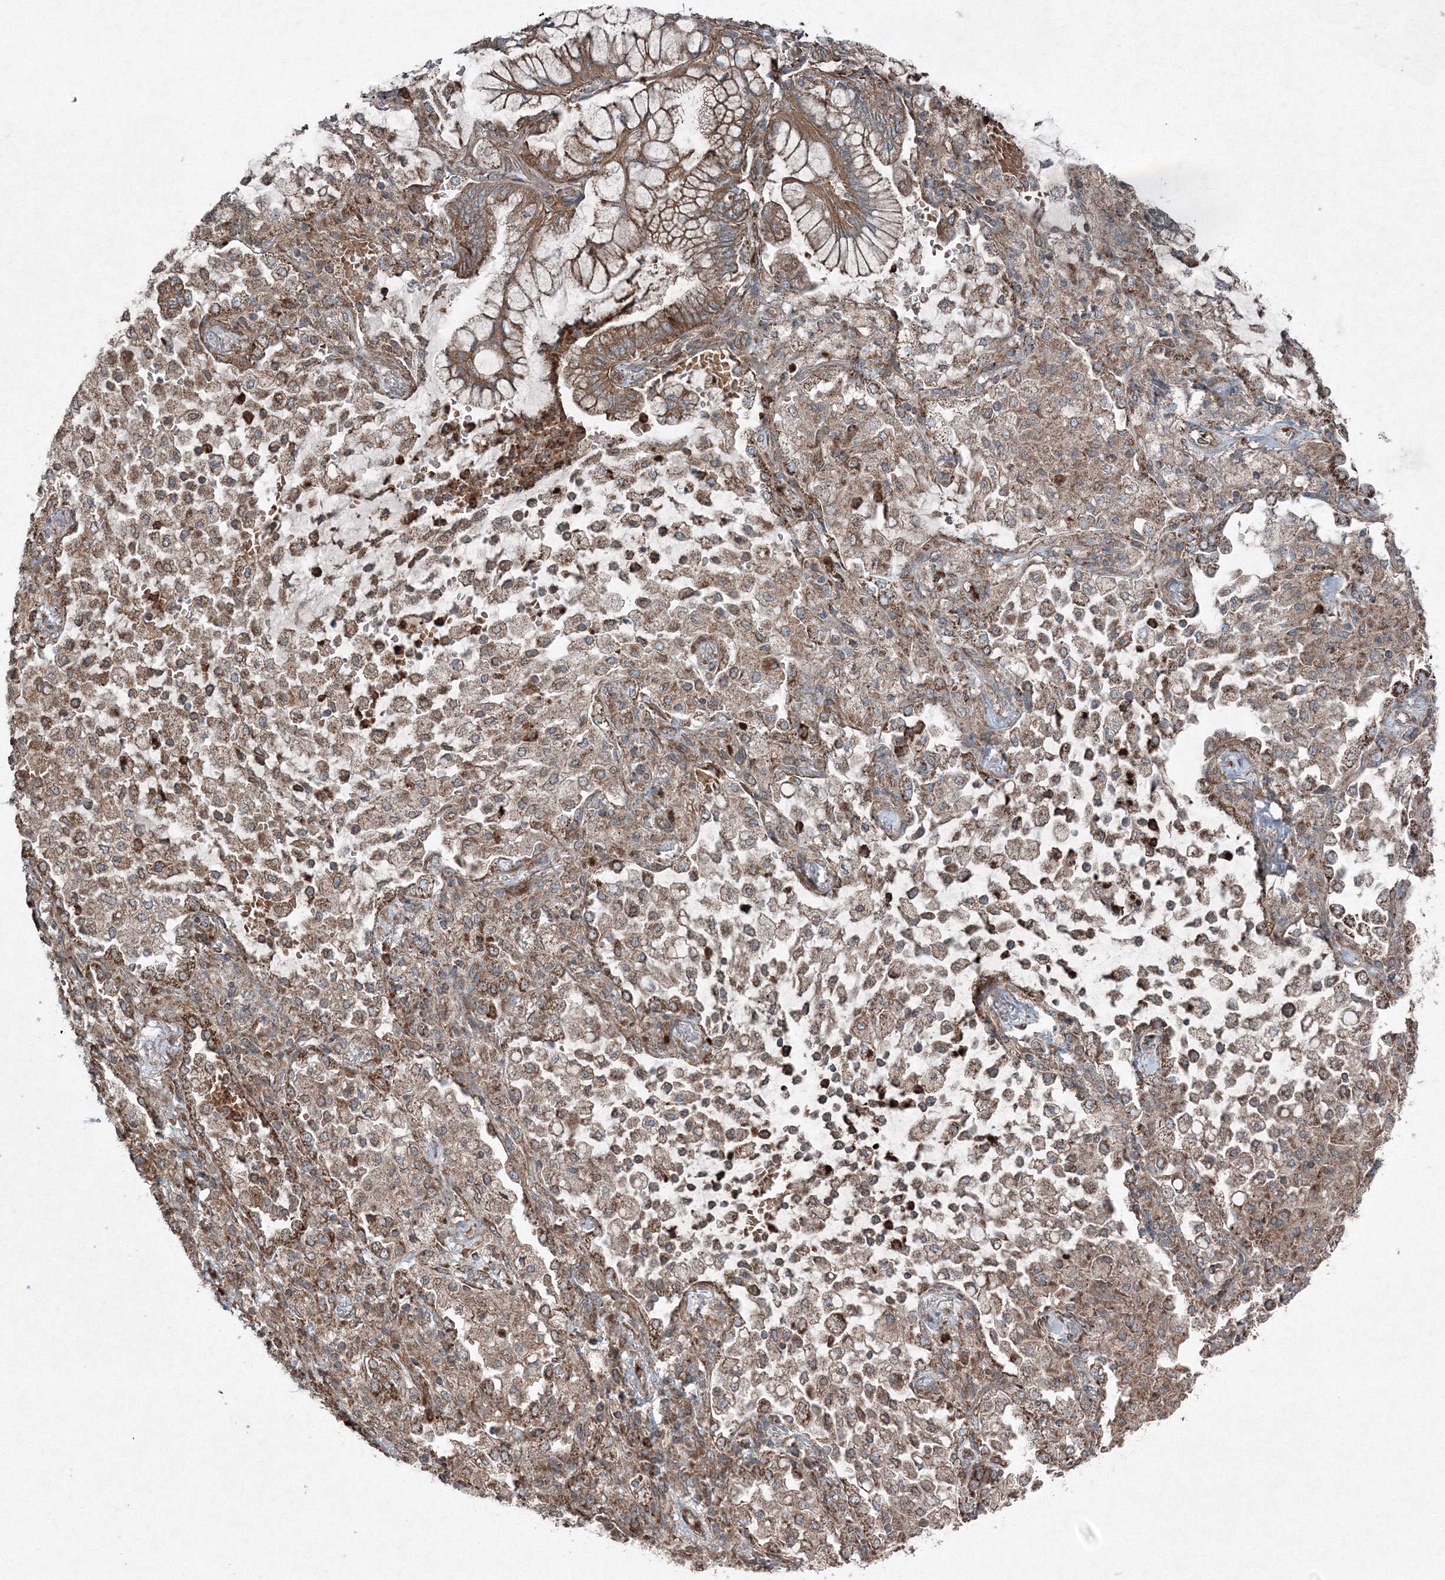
{"staining": {"intensity": "moderate", "quantity": ">75%", "location": "cytoplasmic/membranous"}, "tissue": "lung cancer", "cell_type": "Tumor cells", "image_type": "cancer", "snomed": [{"axis": "morphology", "description": "Adenocarcinoma, NOS"}, {"axis": "topography", "description": "Lung"}], "caption": "Protein expression analysis of human lung cancer reveals moderate cytoplasmic/membranous positivity in about >75% of tumor cells.", "gene": "COPS7B", "patient": {"sex": "female", "age": 70}}